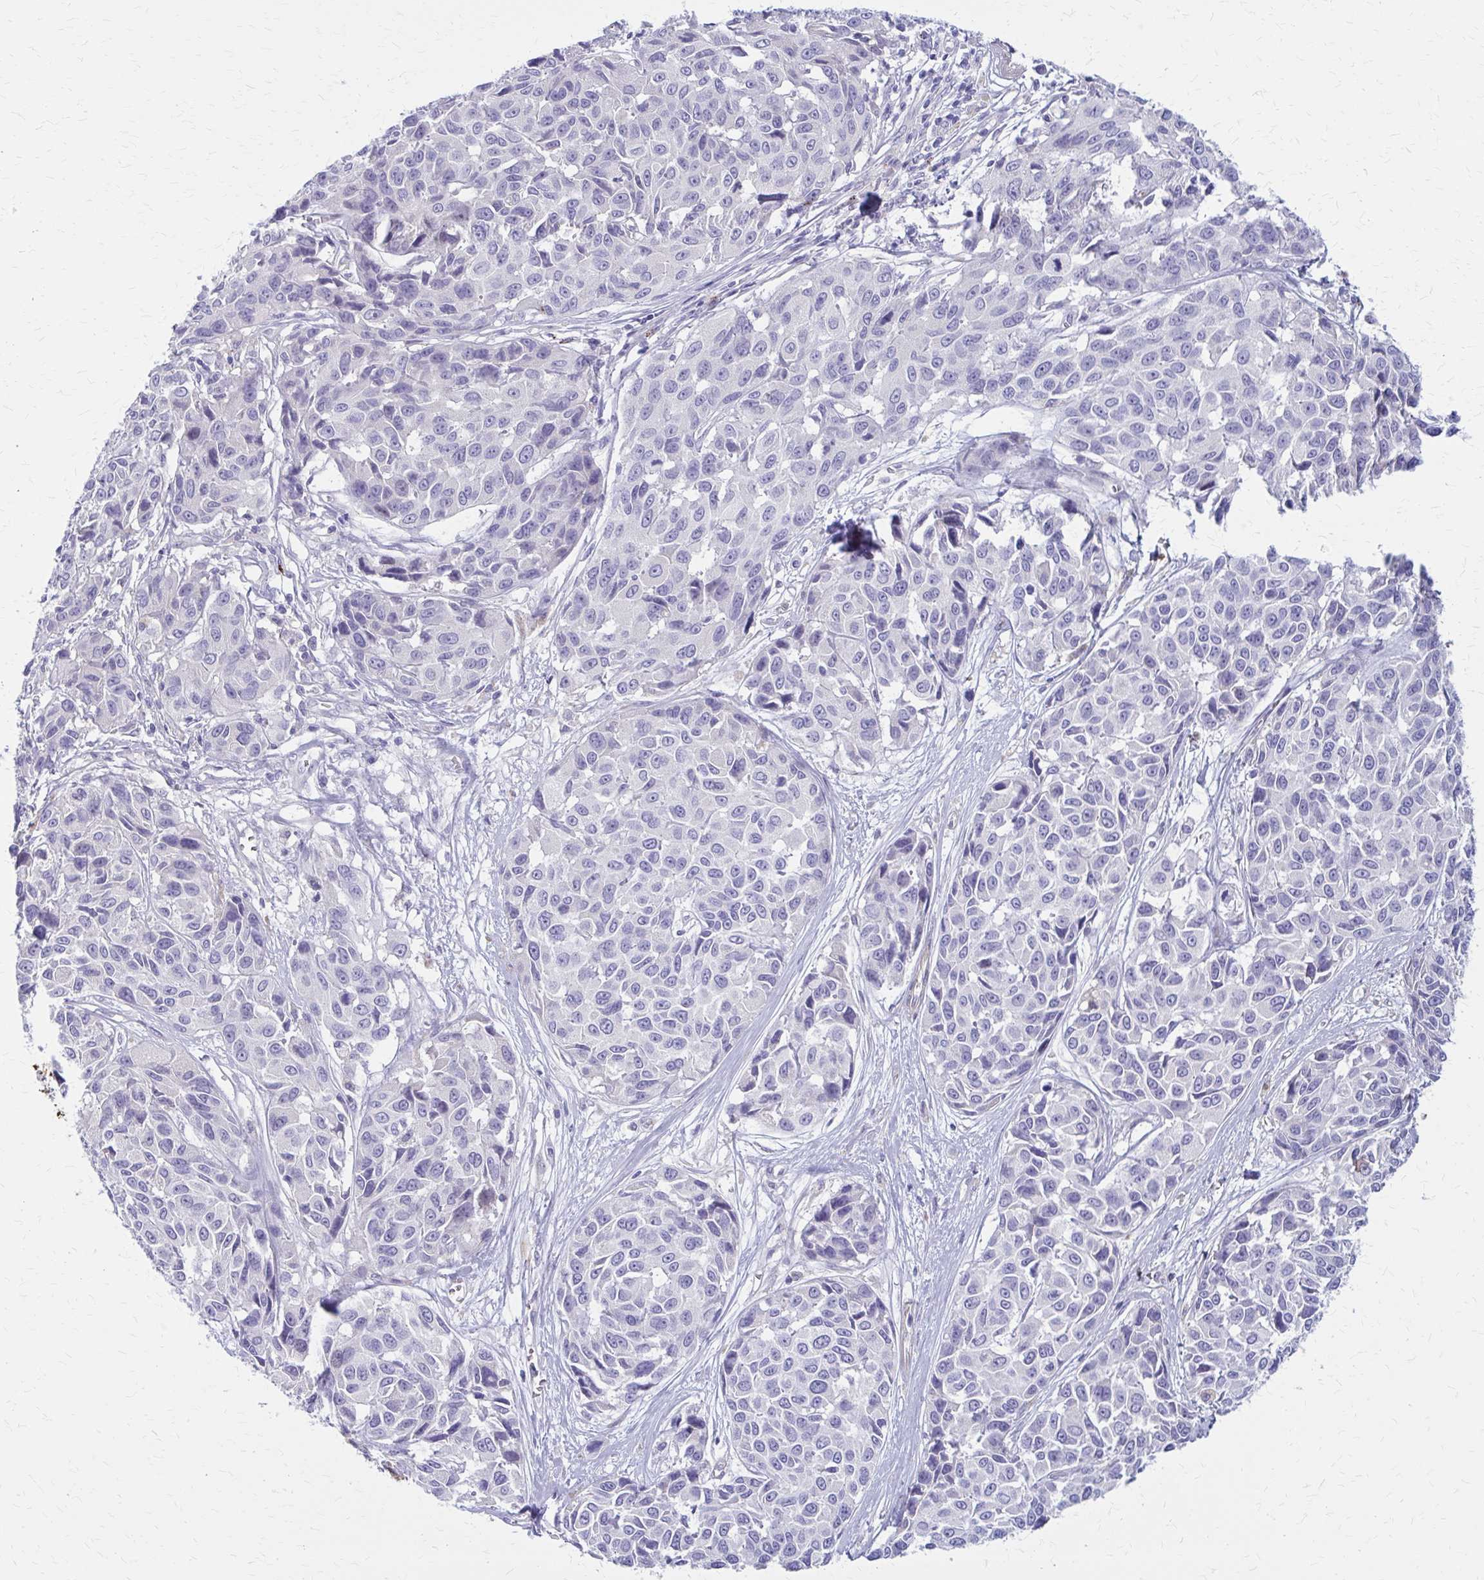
{"staining": {"intensity": "negative", "quantity": "none", "location": "none"}, "tissue": "melanoma", "cell_type": "Tumor cells", "image_type": "cancer", "snomed": [{"axis": "morphology", "description": "Malignant melanoma, NOS"}, {"axis": "topography", "description": "Skin"}], "caption": "An image of melanoma stained for a protein displays no brown staining in tumor cells.", "gene": "GLYATL2", "patient": {"sex": "female", "age": 66}}